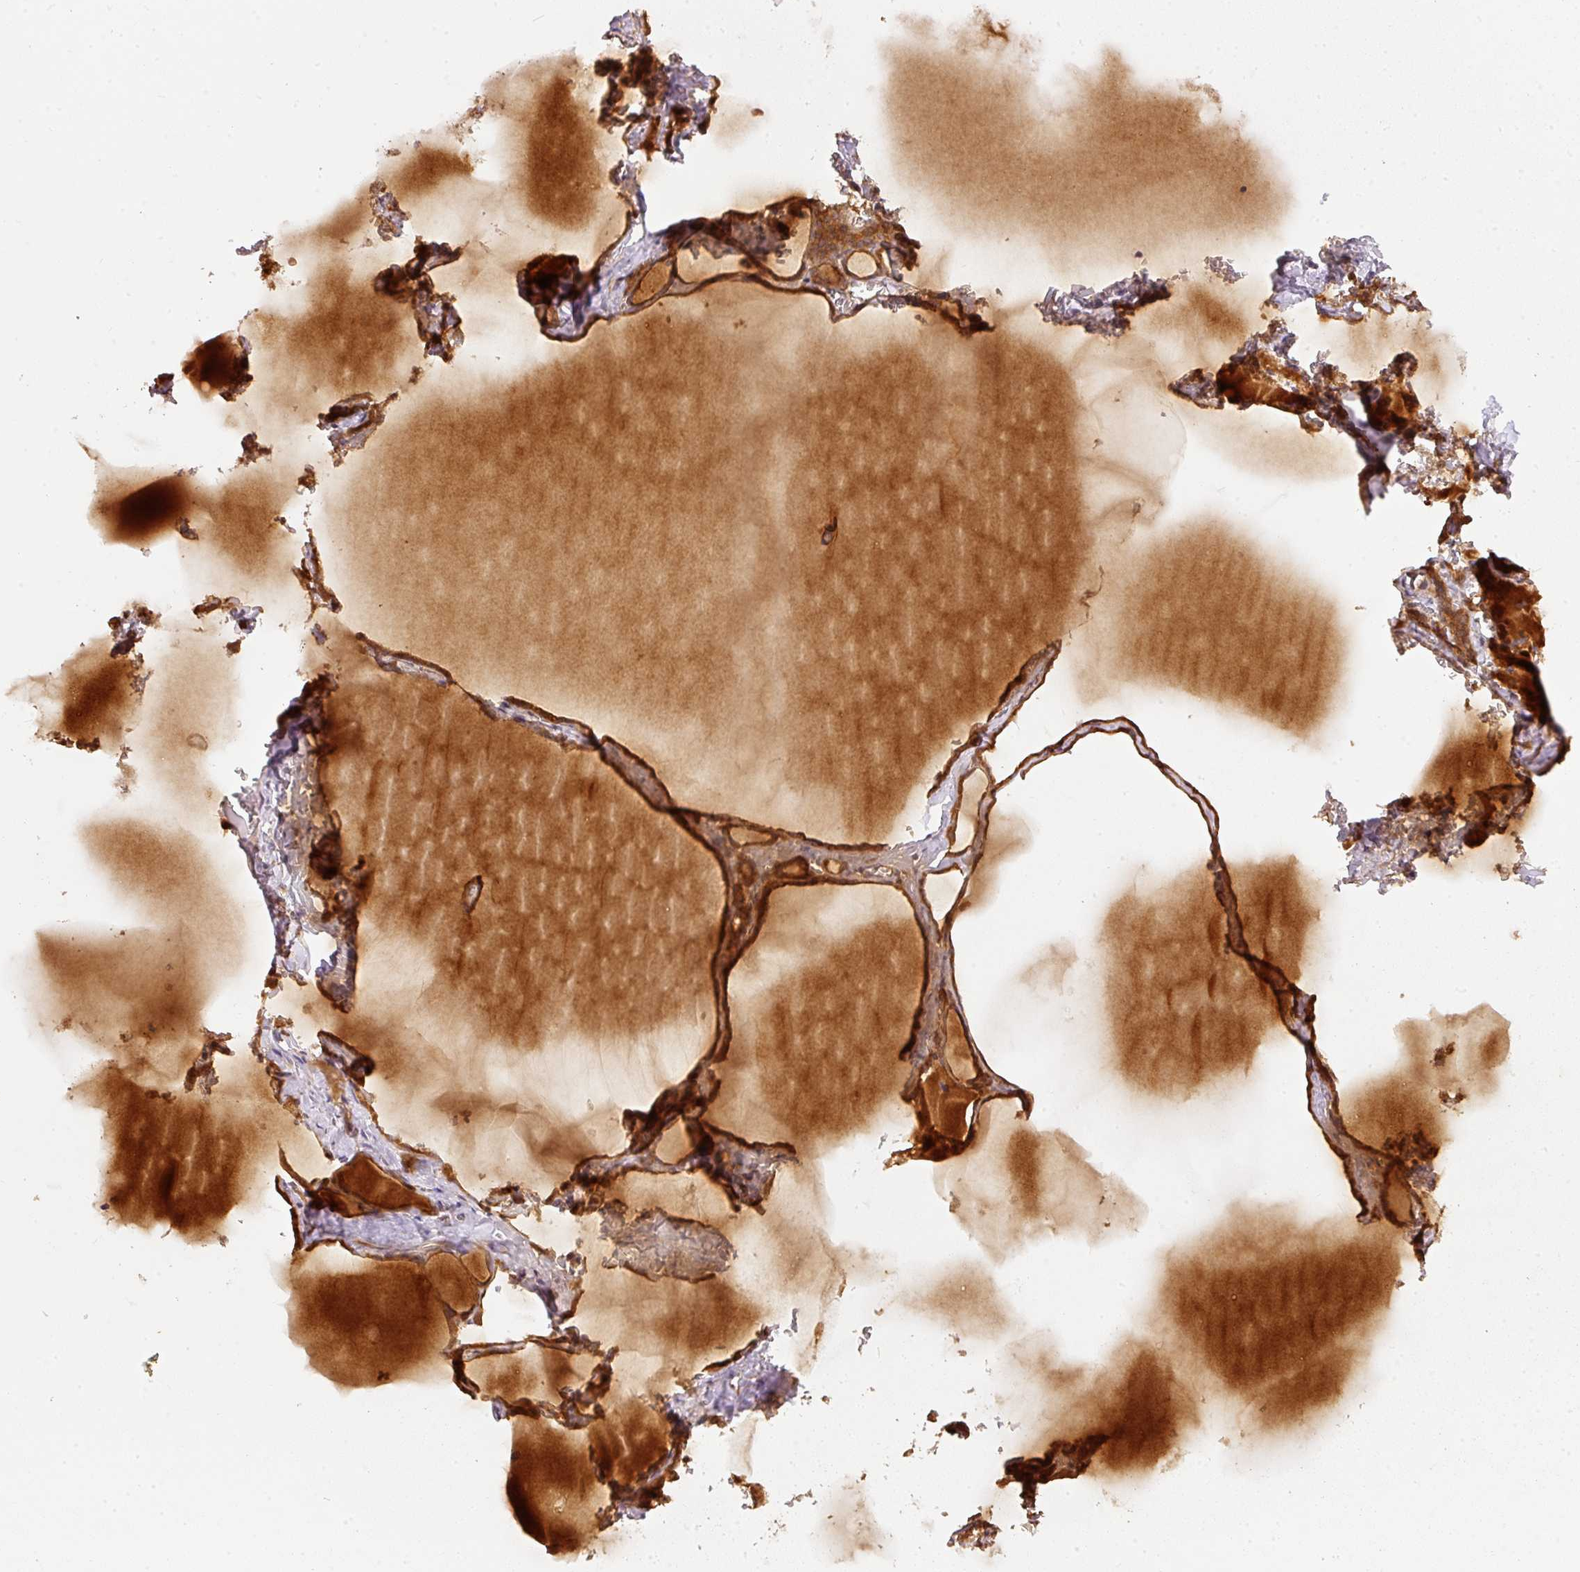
{"staining": {"intensity": "strong", "quantity": ">75%", "location": "cytoplasmic/membranous"}, "tissue": "thyroid gland", "cell_type": "Glandular cells", "image_type": "normal", "snomed": [{"axis": "morphology", "description": "Normal tissue, NOS"}, {"axis": "topography", "description": "Thyroid gland"}], "caption": "This photomicrograph shows immunohistochemistry staining of unremarkable thyroid gland, with high strong cytoplasmic/membranous staining in about >75% of glandular cells.", "gene": "EIF3B", "patient": {"sex": "female", "age": 49}}